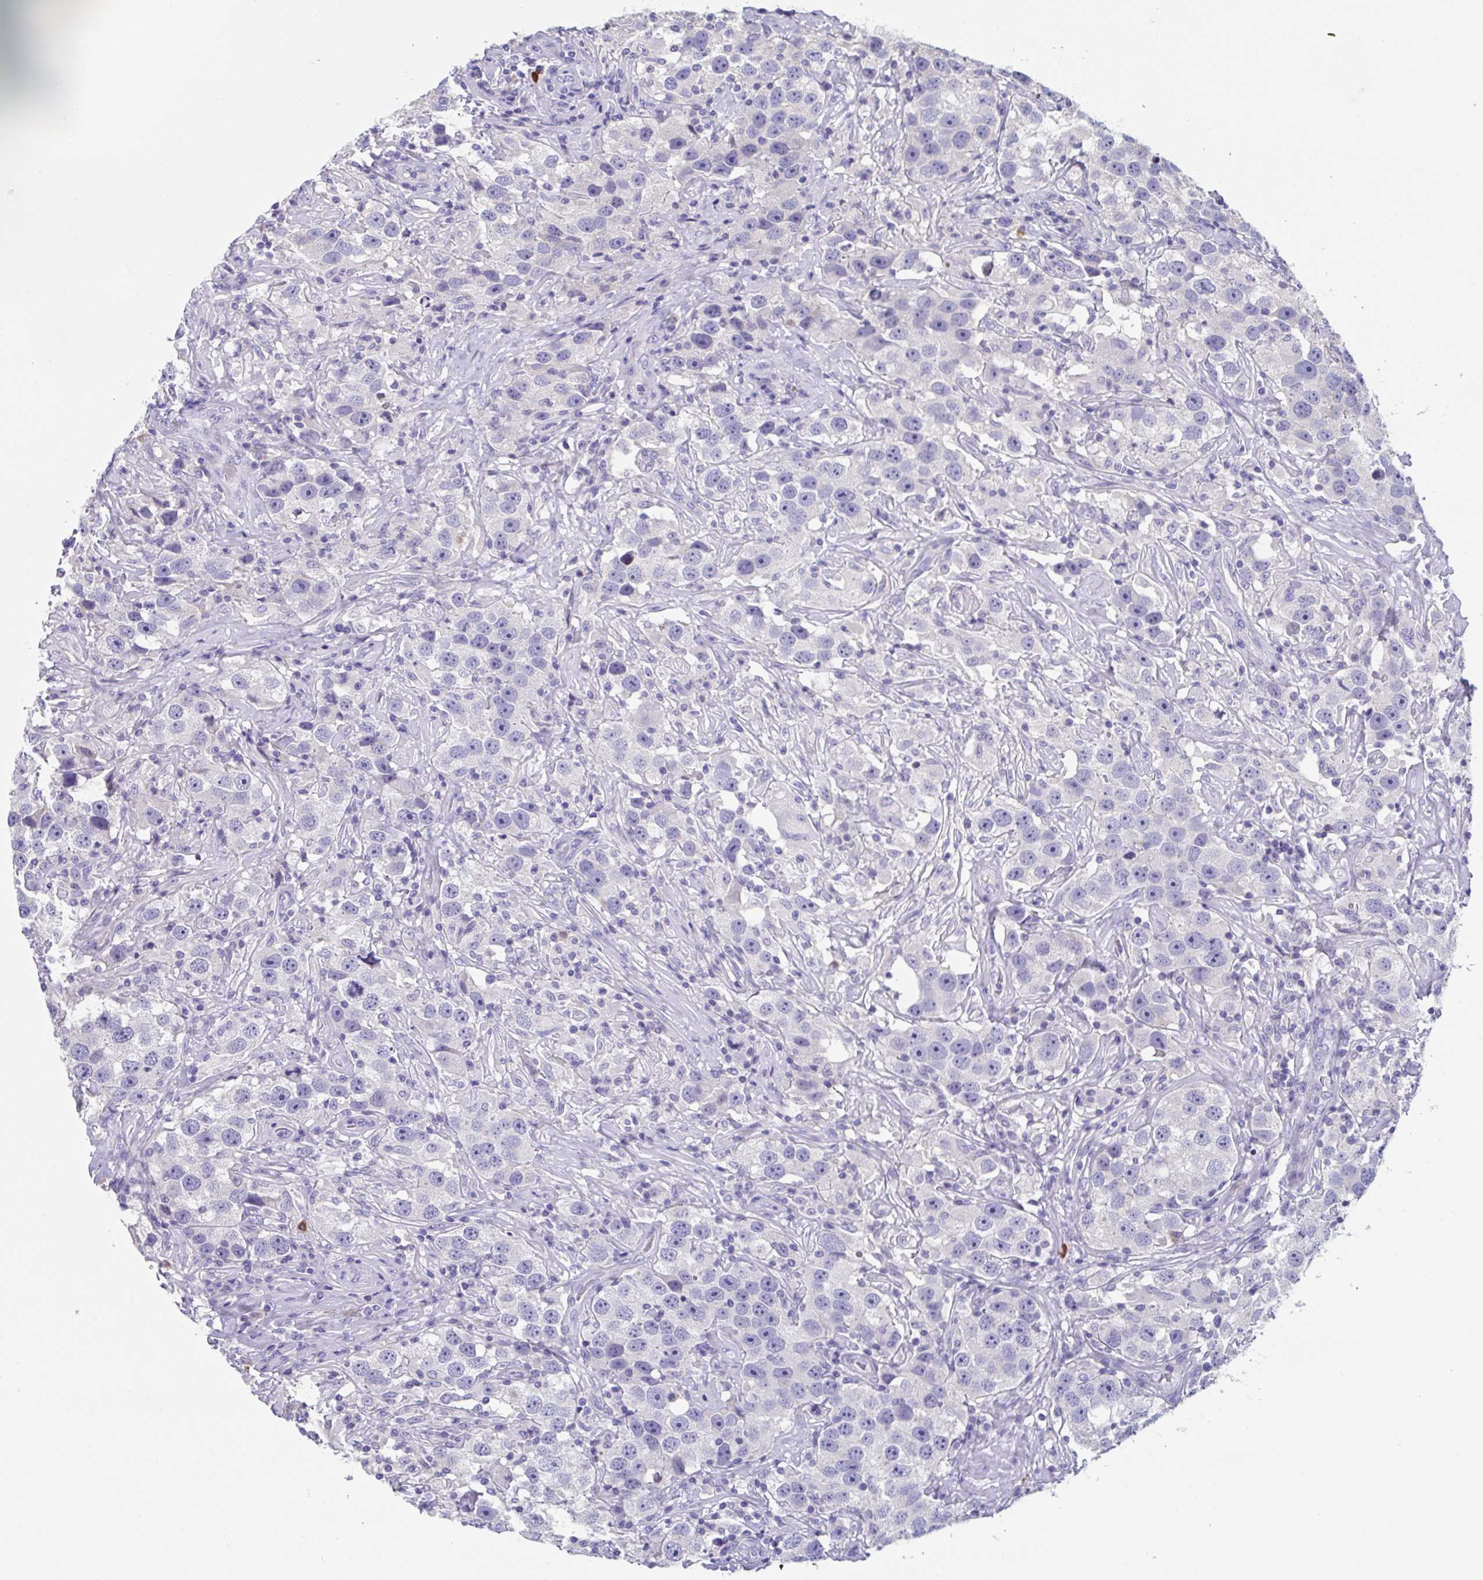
{"staining": {"intensity": "negative", "quantity": "none", "location": "none"}, "tissue": "testis cancer", "cell_type": "Tumor cells", "image_type": "cancer", "snomed": [{"axis": "morphology", "description": "Seminoma, NOS"}, {"axis": "topography", "description": "Testis"}], "caption": "Protein analysis of testis cancer (seminoma) exhibits no significant staining in tumor cells.", "gene": "LRRC58", "patient": {"sex": "male", "age": 49}}